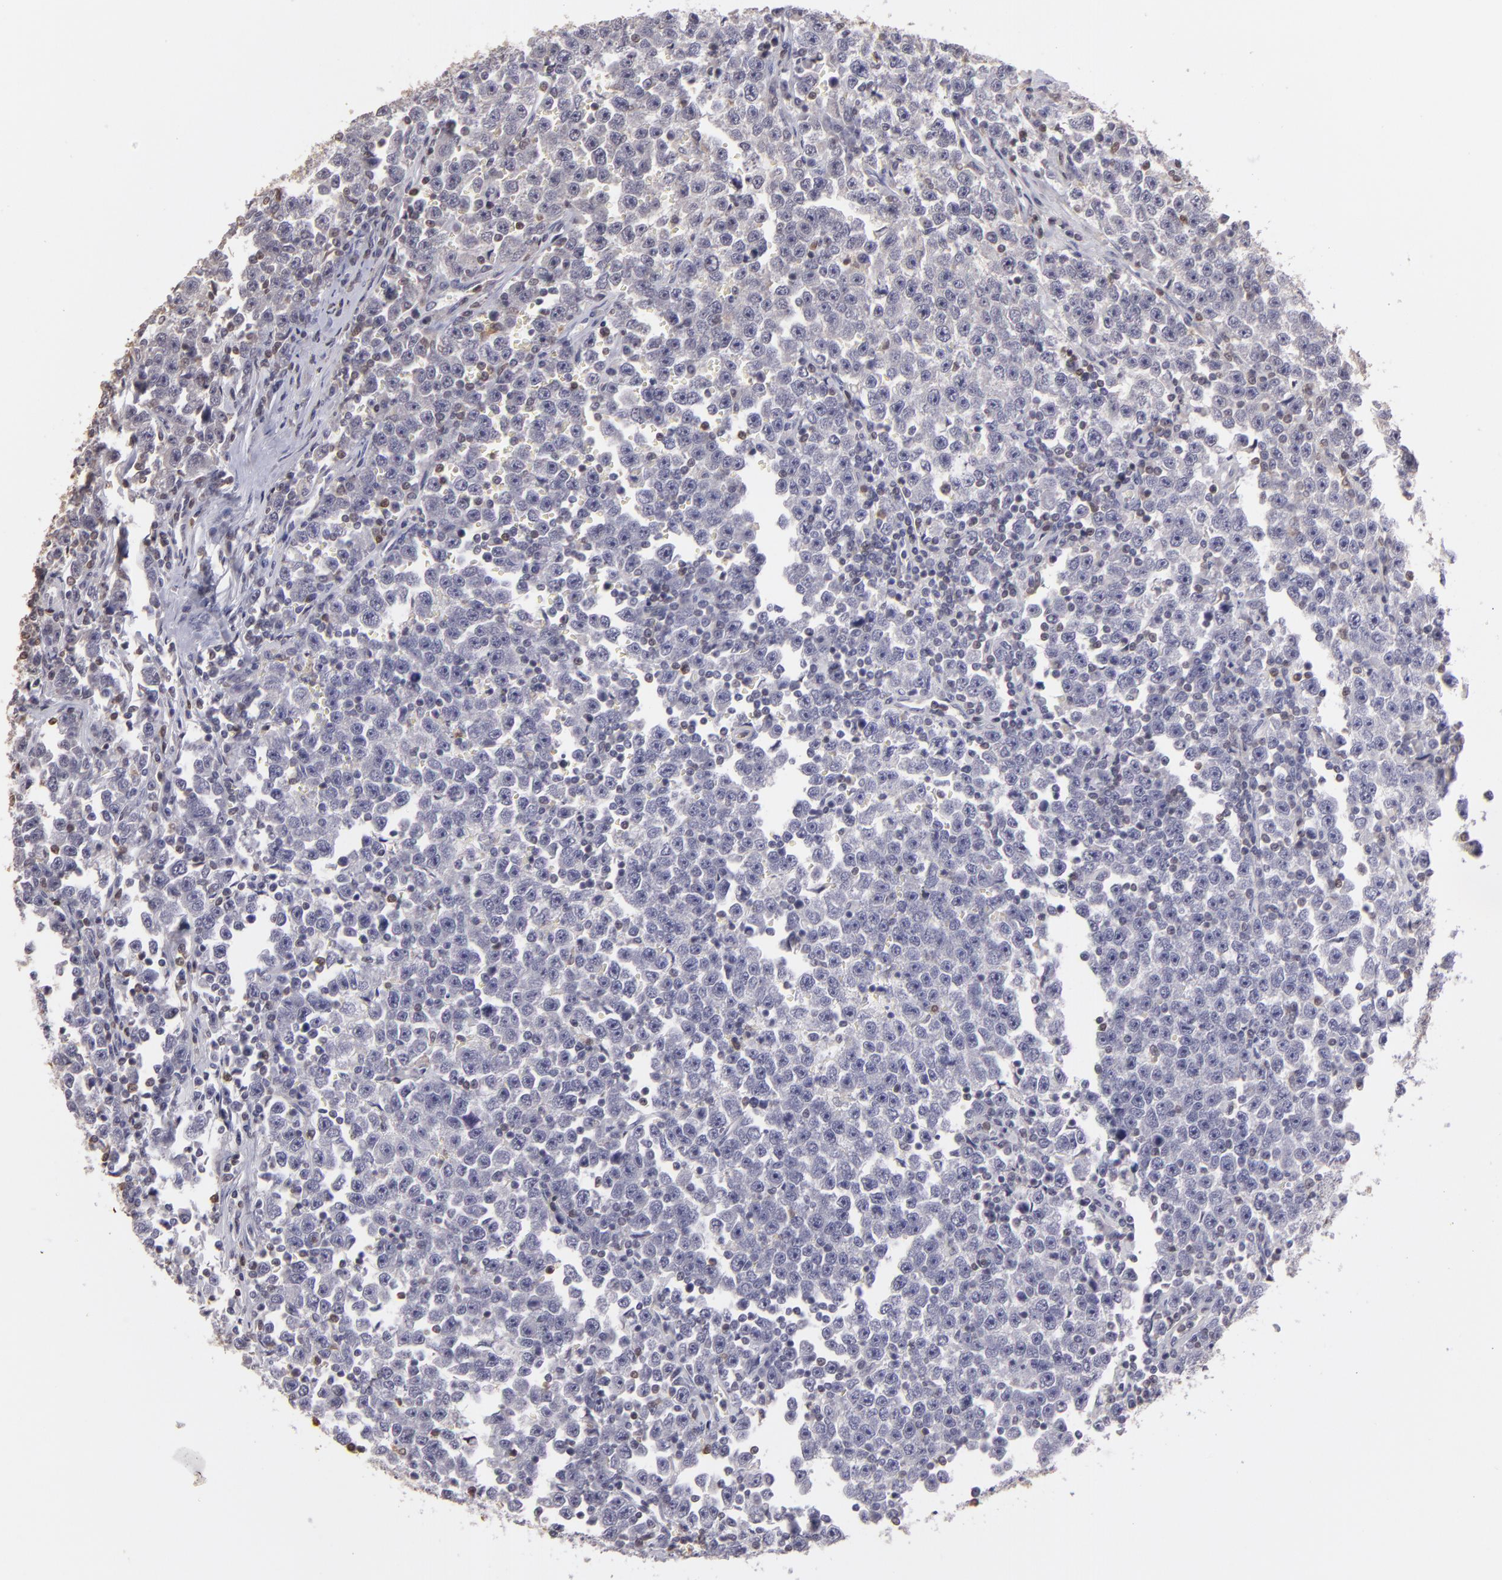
{"staining": {"intensity": "negative", "quantity": "none", "location": "none"}, "tissue": "testis cancer", "cell_type": "Tumor cells", "image_type": "cancer", "snomed": [{"axis": "morphology", "description": "Seminoma, NOS"}, {"axis": "topography", "description": "Testis"}], "caption": "Immunohistochemical staining of human seminoma (testis) displays no significant positivity in tumor cells.", "gene": "S100A2", "patient": {"sex": "male", "age": 43}}